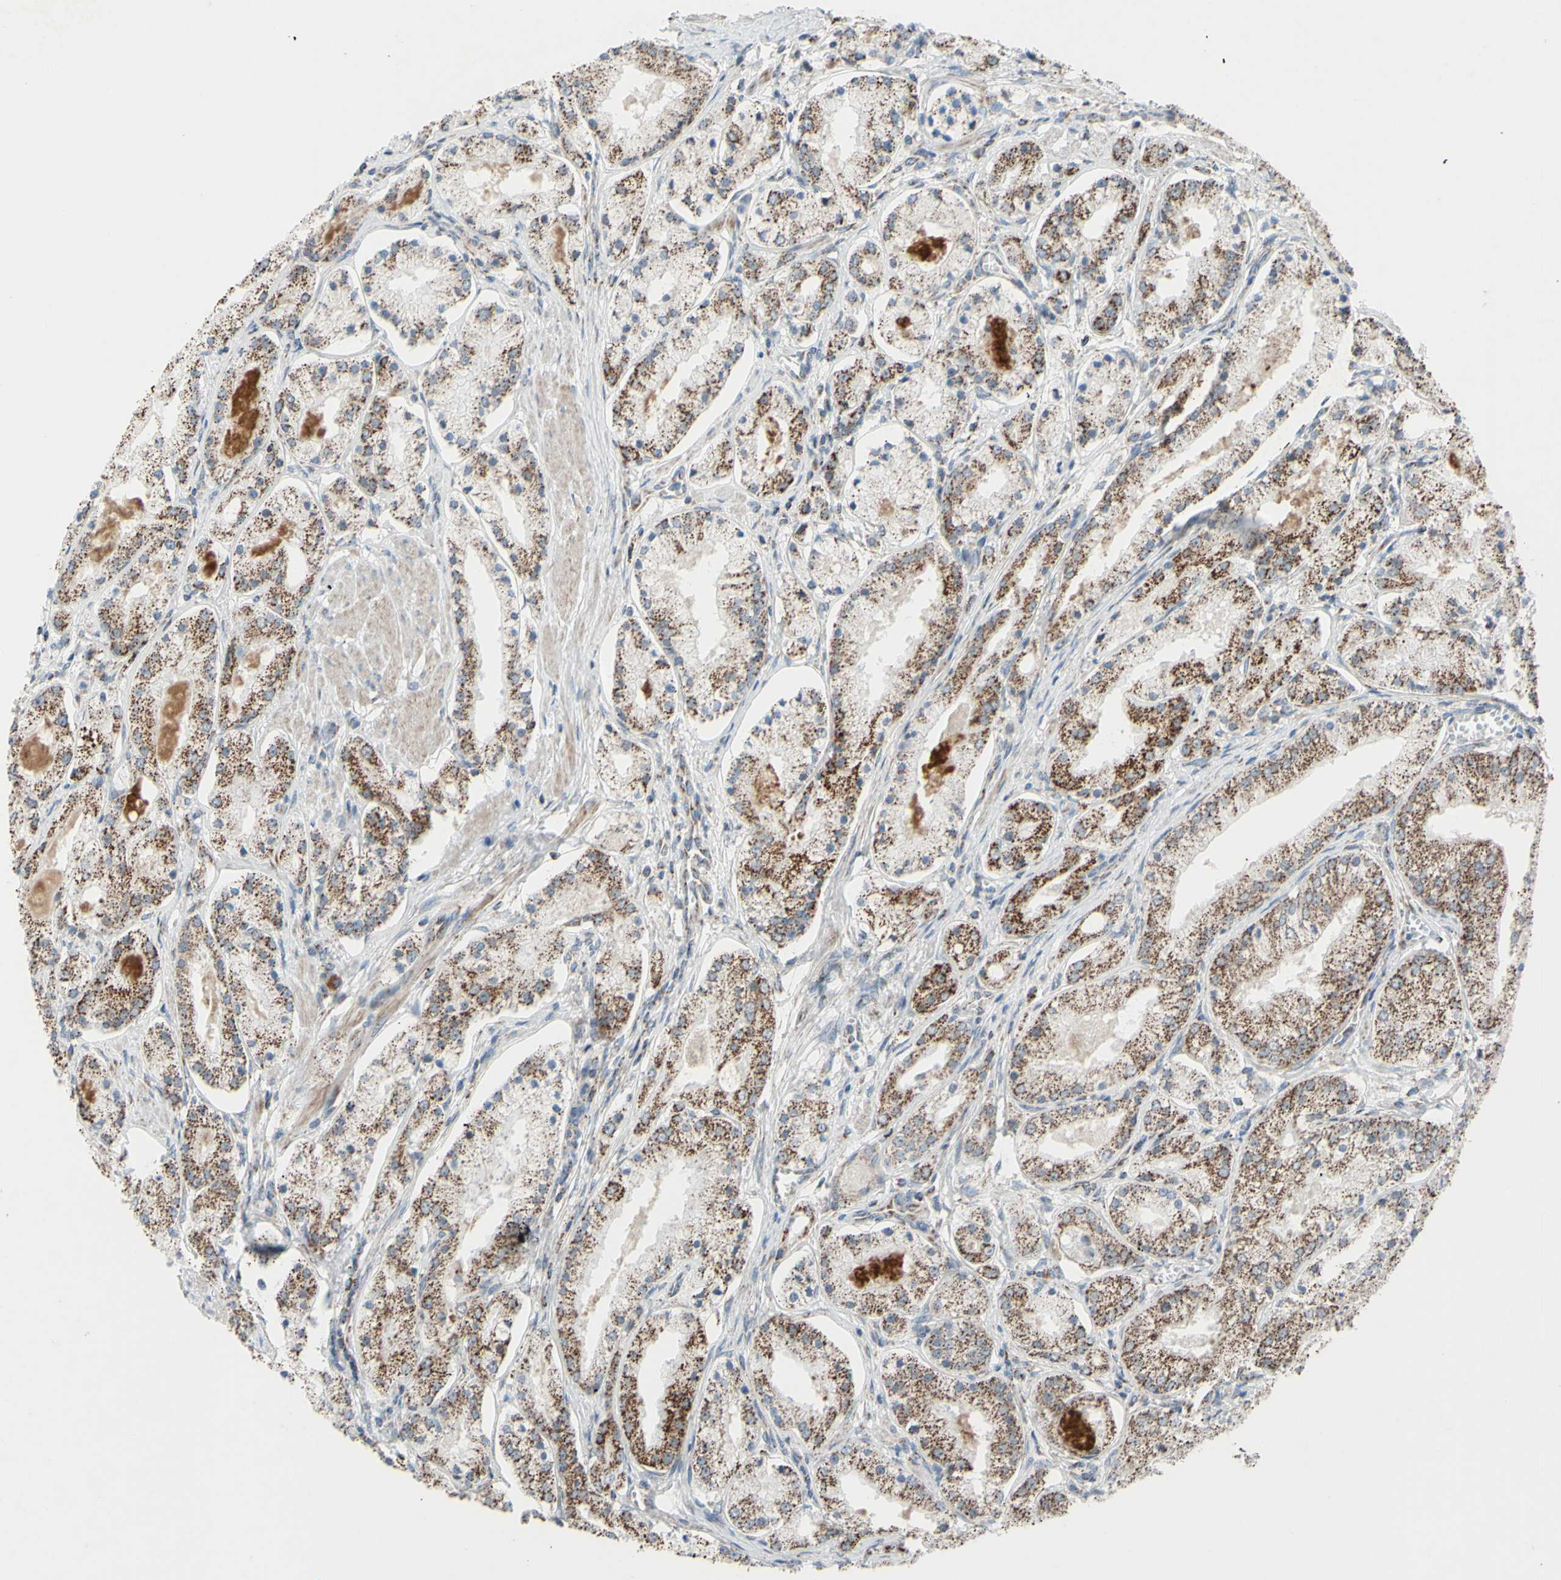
{"staining": {"intensity": "moderate", "quantity": ">75%", "location": "cytoplasmic/membranous"}, "tissue": "prostate cancer", "cell_type": "Tumor cells", "image_type": "cancer", "snomed": [{"axis": "morphology", "description": "Adenocarcinoma, High grade"}, {"axis": "topography", "description": "Prostate"}], "caption": "This is an image of immunohistochemistry (IHC) staining of prostate cancer (adenocarcinoma (high-grade)), which shows moderate staining in the cytoplasmic/membranous of tumor cells.", "gene": "GLT8D1", "patient": {"sex": "male", "age": 66}}